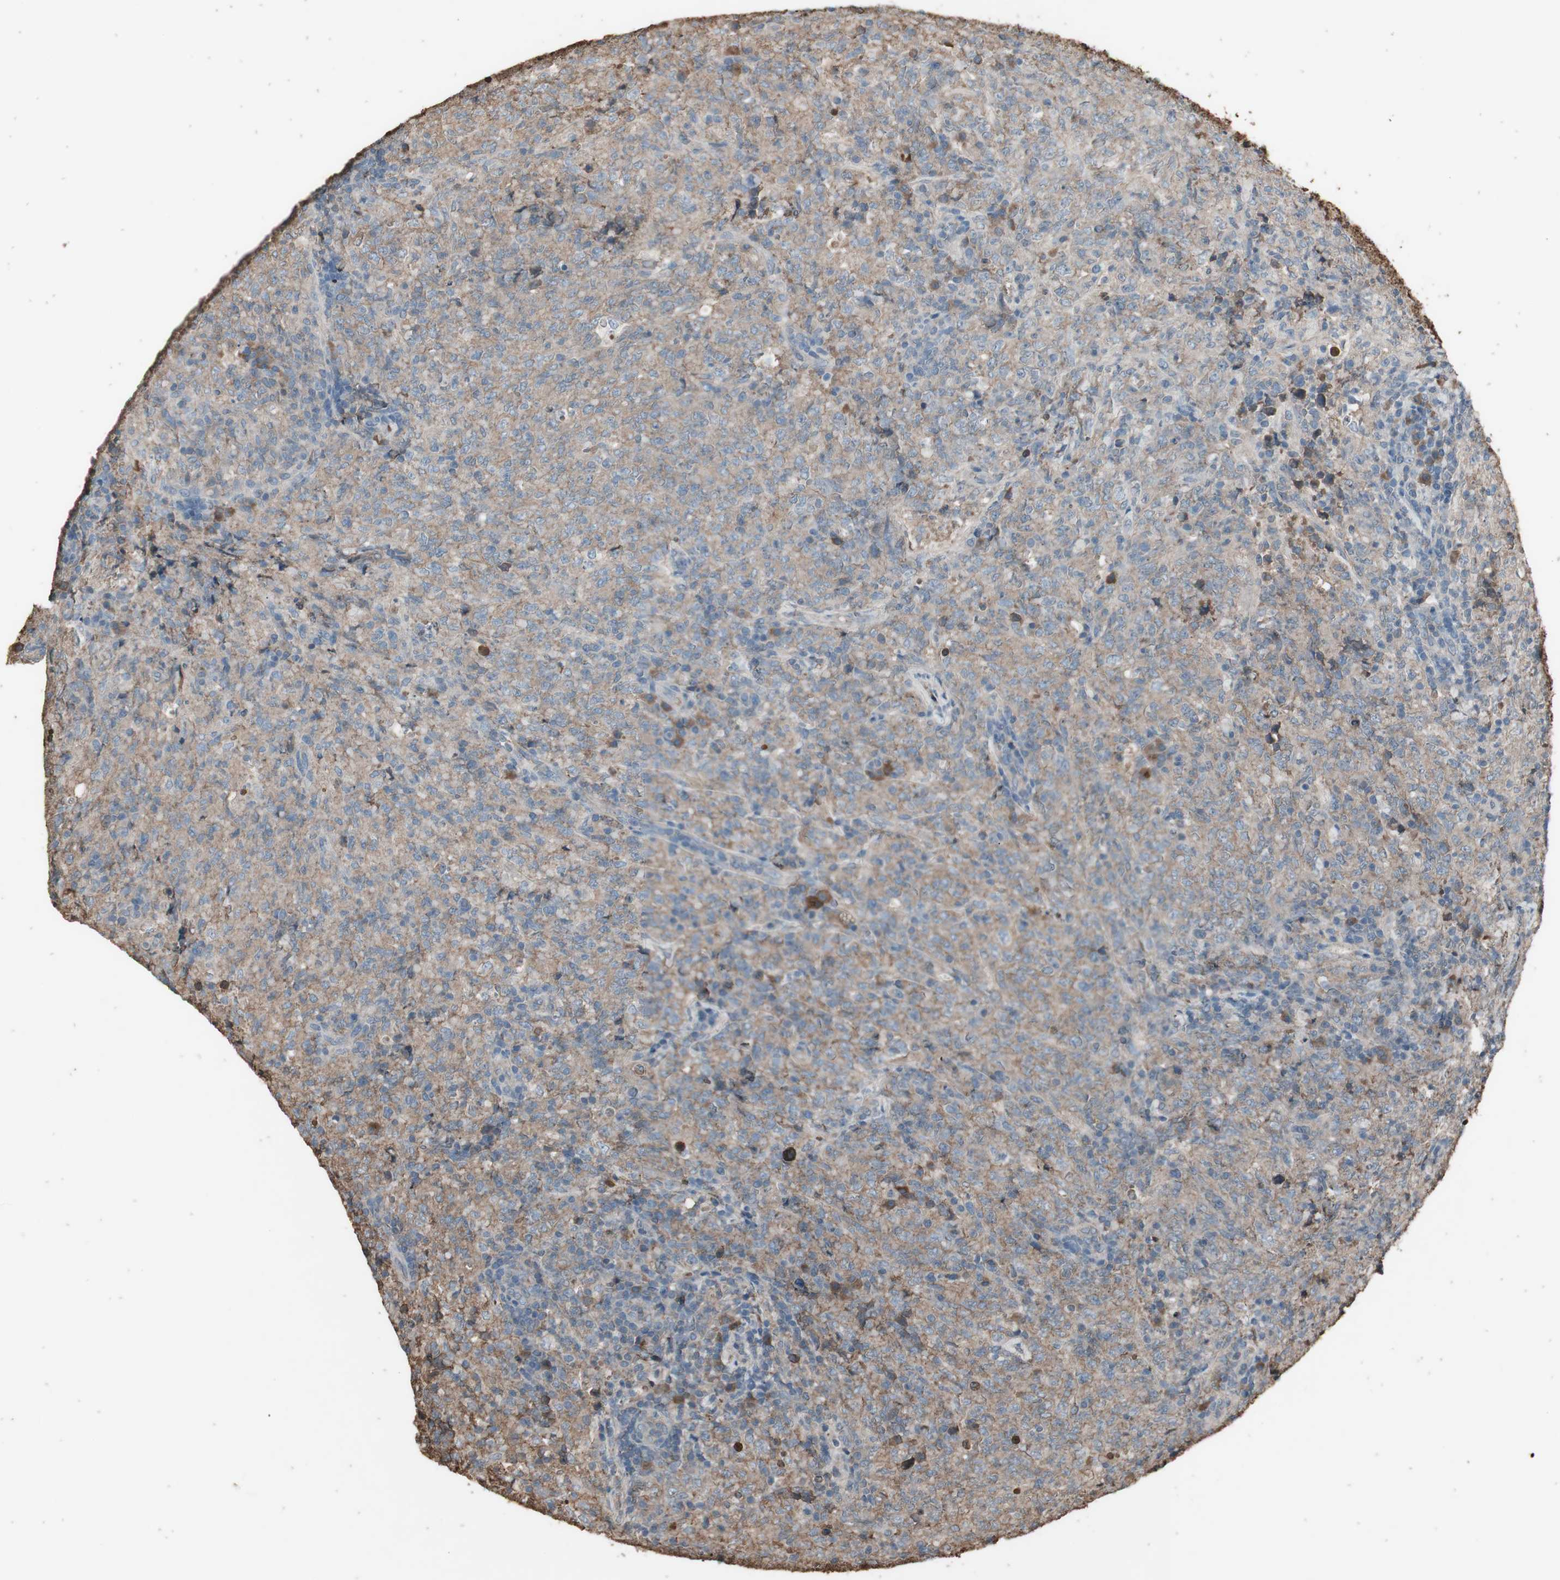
{"staining": {"intensity": "negative", "quantity": "none", "location": "none"}, "tissue": "lymphoma", "cell_type": "Tumor cells", "image_type": "cancer", "snomed": [{"axis": "morphology", "description": "Malignant lymphoma, non-Hodgkin's type, High grade"}, {"axis": "topography", "description": "Tonsil"}], "caption": "Image shows no significant protein staining in tumor cells of high-grade malignant lymphoma, non-Hodgkin's type. (Brightfield microscopy of DAB immunohistochemistry at high magnification).", "gene": "MMP14", "patient": {"sex": "female", "age": 36}}